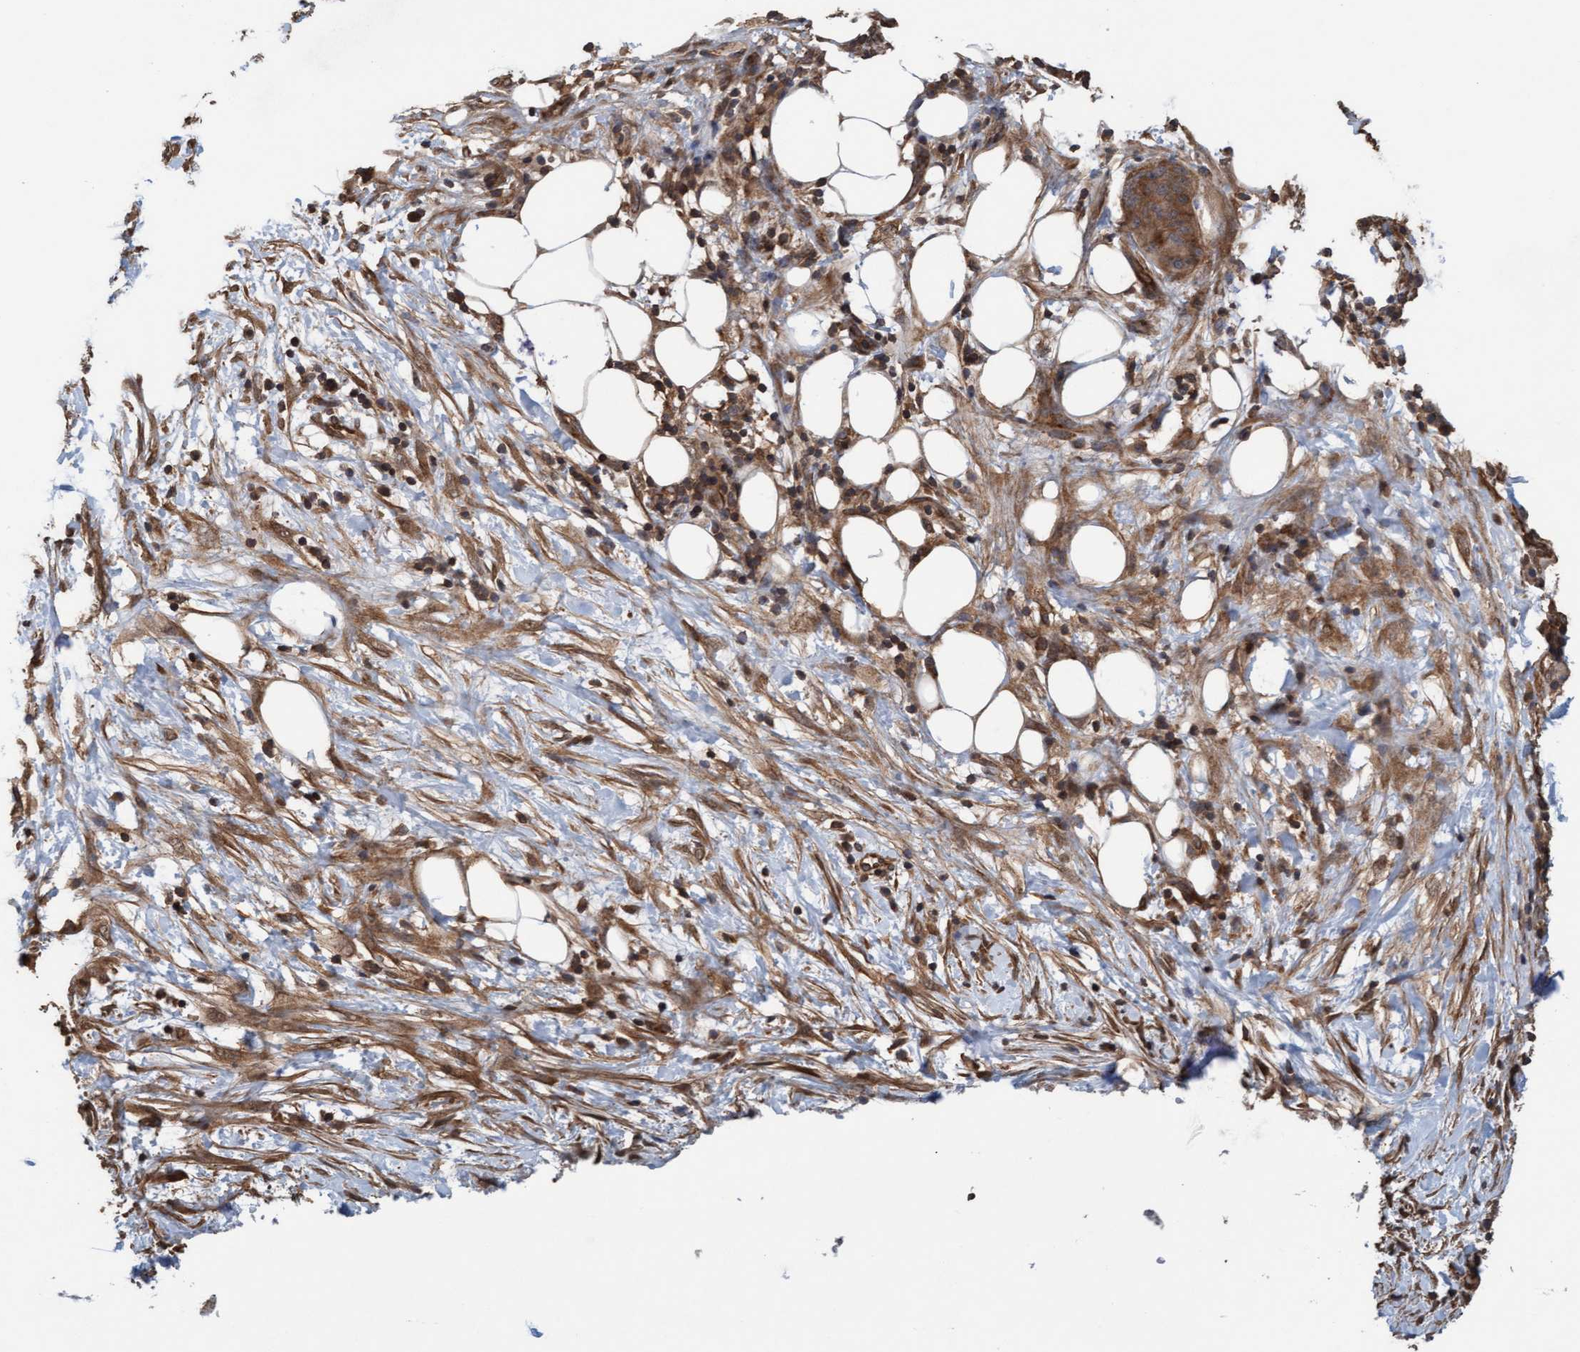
{"staining": {"intensity": "moderate", "quantity": ">75%", "location": "cytoplasmic/membranous"}, "tissue": "pancreatic cancer", "cell_type": "Tumor cells", "image_type": "cancer", "snomed": [{"axis": "morphology", "description": "Adenocarcinoma, NOS"}, {"axis": "topography", "description": "Pancreas"}], "caption": "This photomicrograph shows pancreatic adenocarcinoma stained with IHC to label a protein in brown. The cytoplasmic/membranous of tumor cells show moderate positivity for the protein. Nuclei are counter-stained blue.", "gene": "FXR2", "patient": {"sex": "female", "age": 78}}